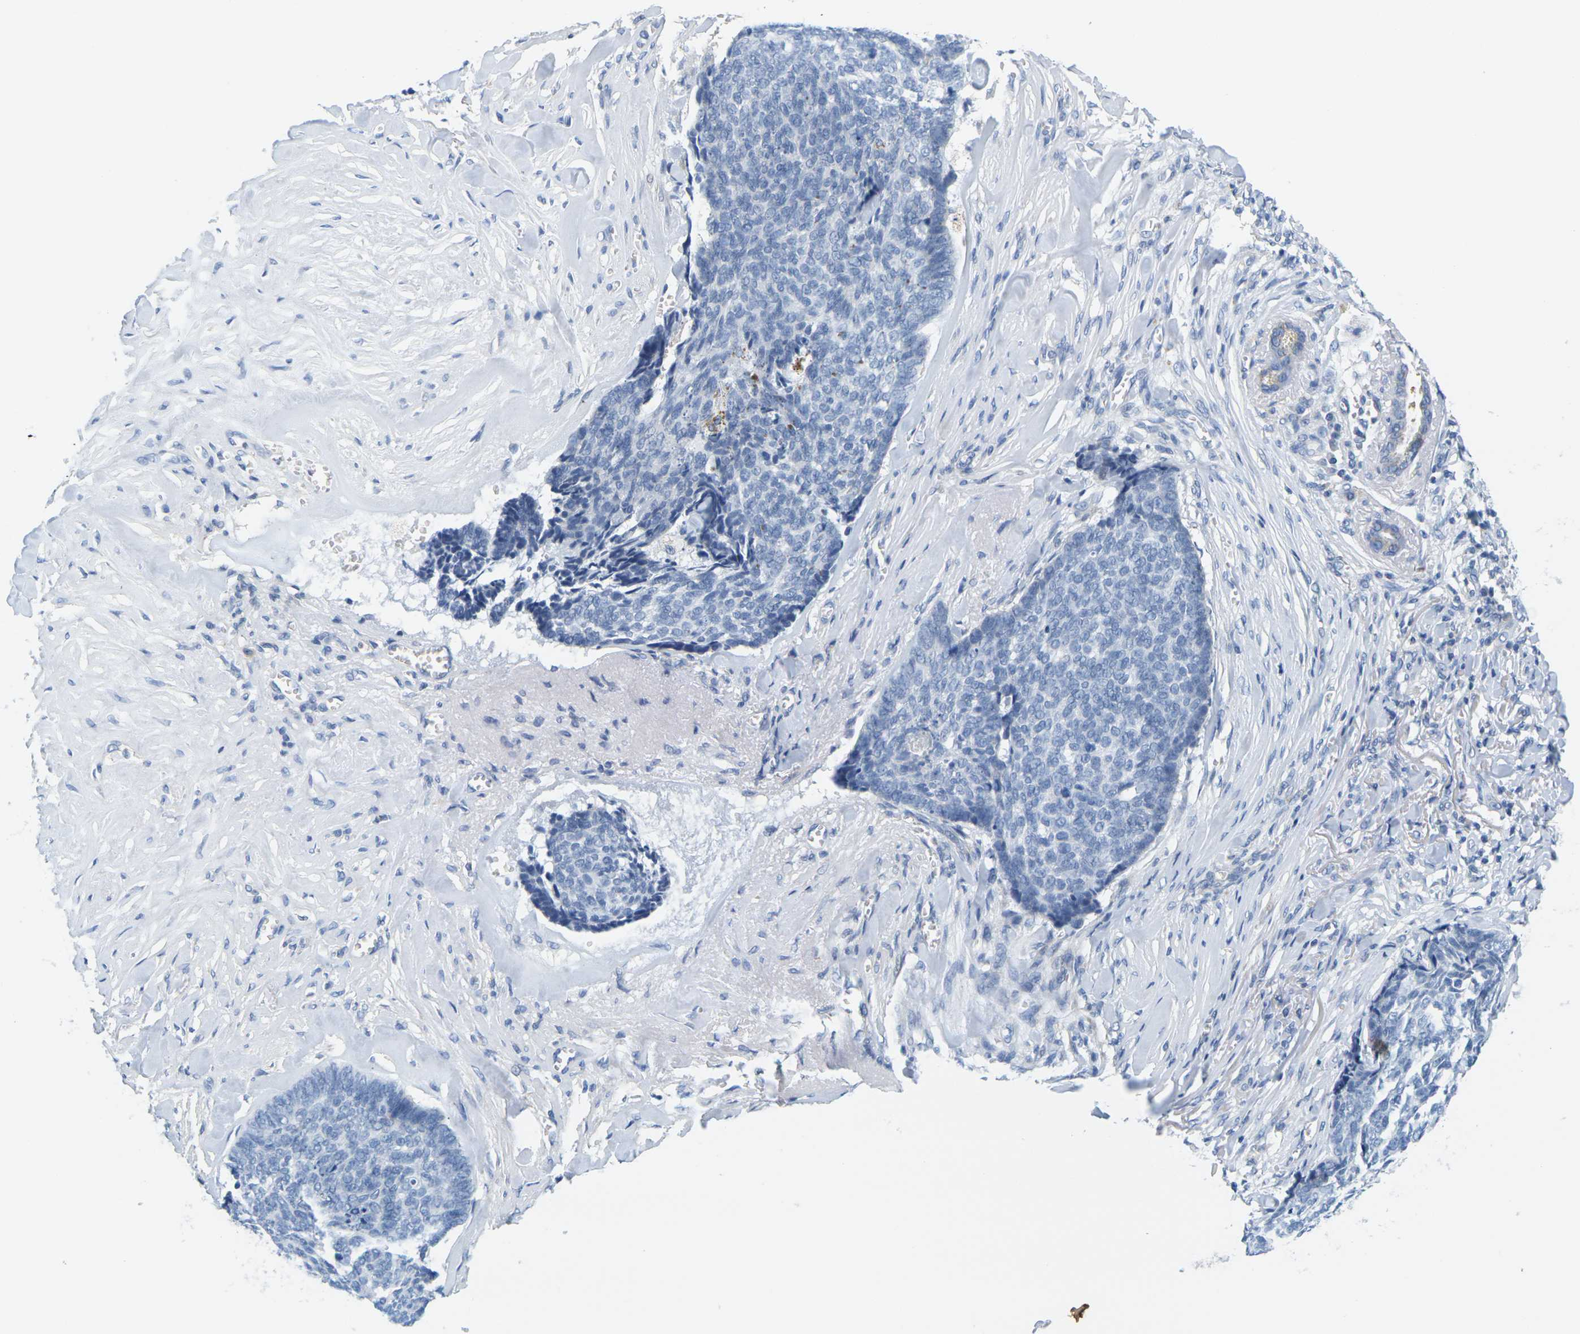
{"staining": {"intensity": "negative", "quantity": "none", "location": "none"}, "tissue": "skin cancer", "cell_type": "Tumor cells", "image_type": "cancer", "snomed": [{"axis": "morphology", "description": "Basal cell carcinoma"}, {"axis": "topography", "description": "Skin"}], "caption": "Immunohistochemical staining of human skin cancer (basal cell carcinoma) shows no significant staining in tumor cells.", "gene": "KLK5", "patient": {"sex": "male", "age": 84}}